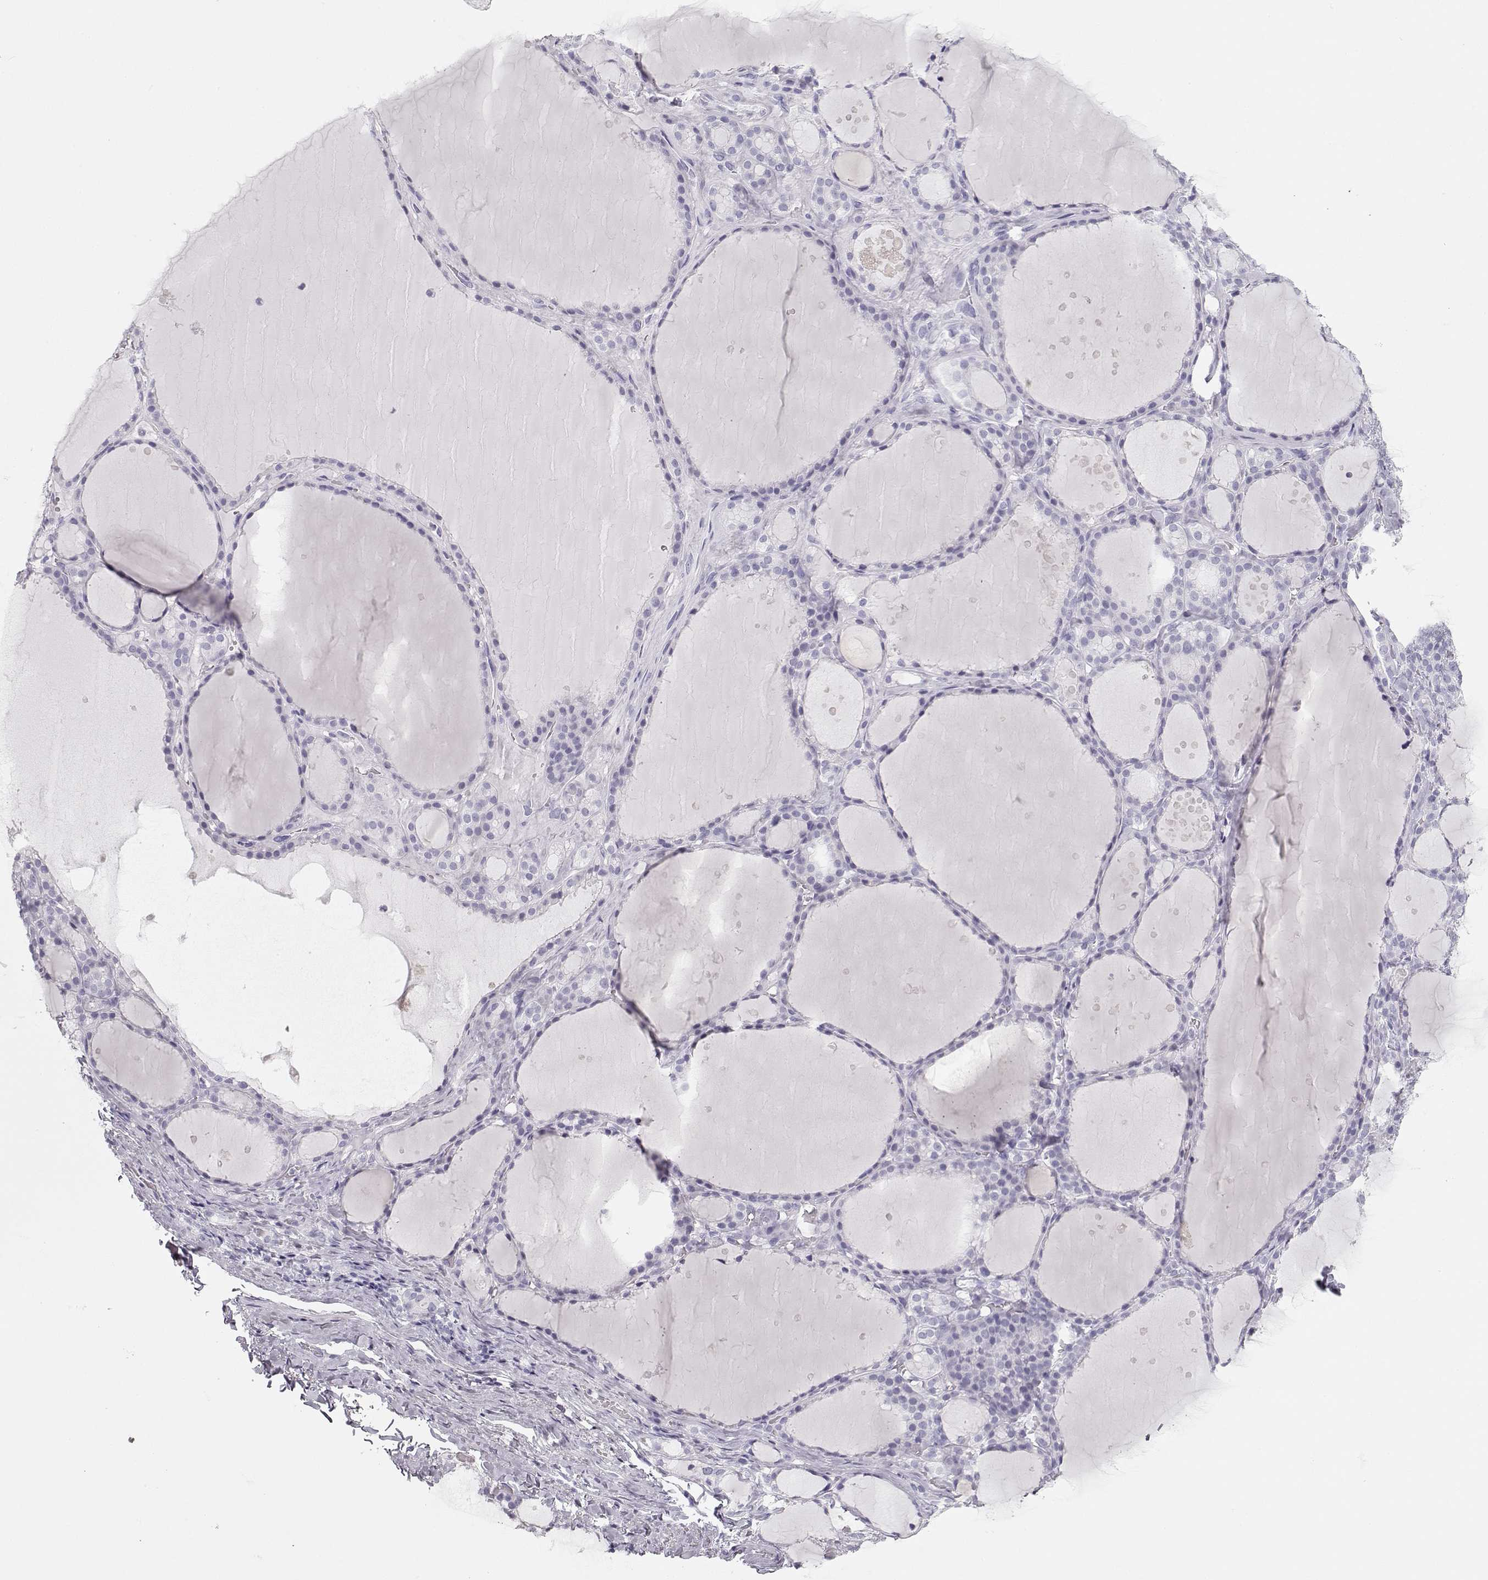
{"staining": {"intensity": "negative", "quantity": "none", "location": "none"}, "tissue": "thyroid gland", "cell_type": "Glandular cells", "image_type": "normal", "snomed": [{"axis": "morphology", "description": "Normal tissue, NOS"}, {"axis": "topography", "description": "Thyroid gland"}], "caption": "Photomicrograph shows no protein staining in glandular cells of benign thyroid gland. (DAB (3,3'-diaminobenzidine) IHC visualized using brightfield microscopy, high magnification).", "gene": "TKTL1", "patient": {"sex": "male", "age": 68}}